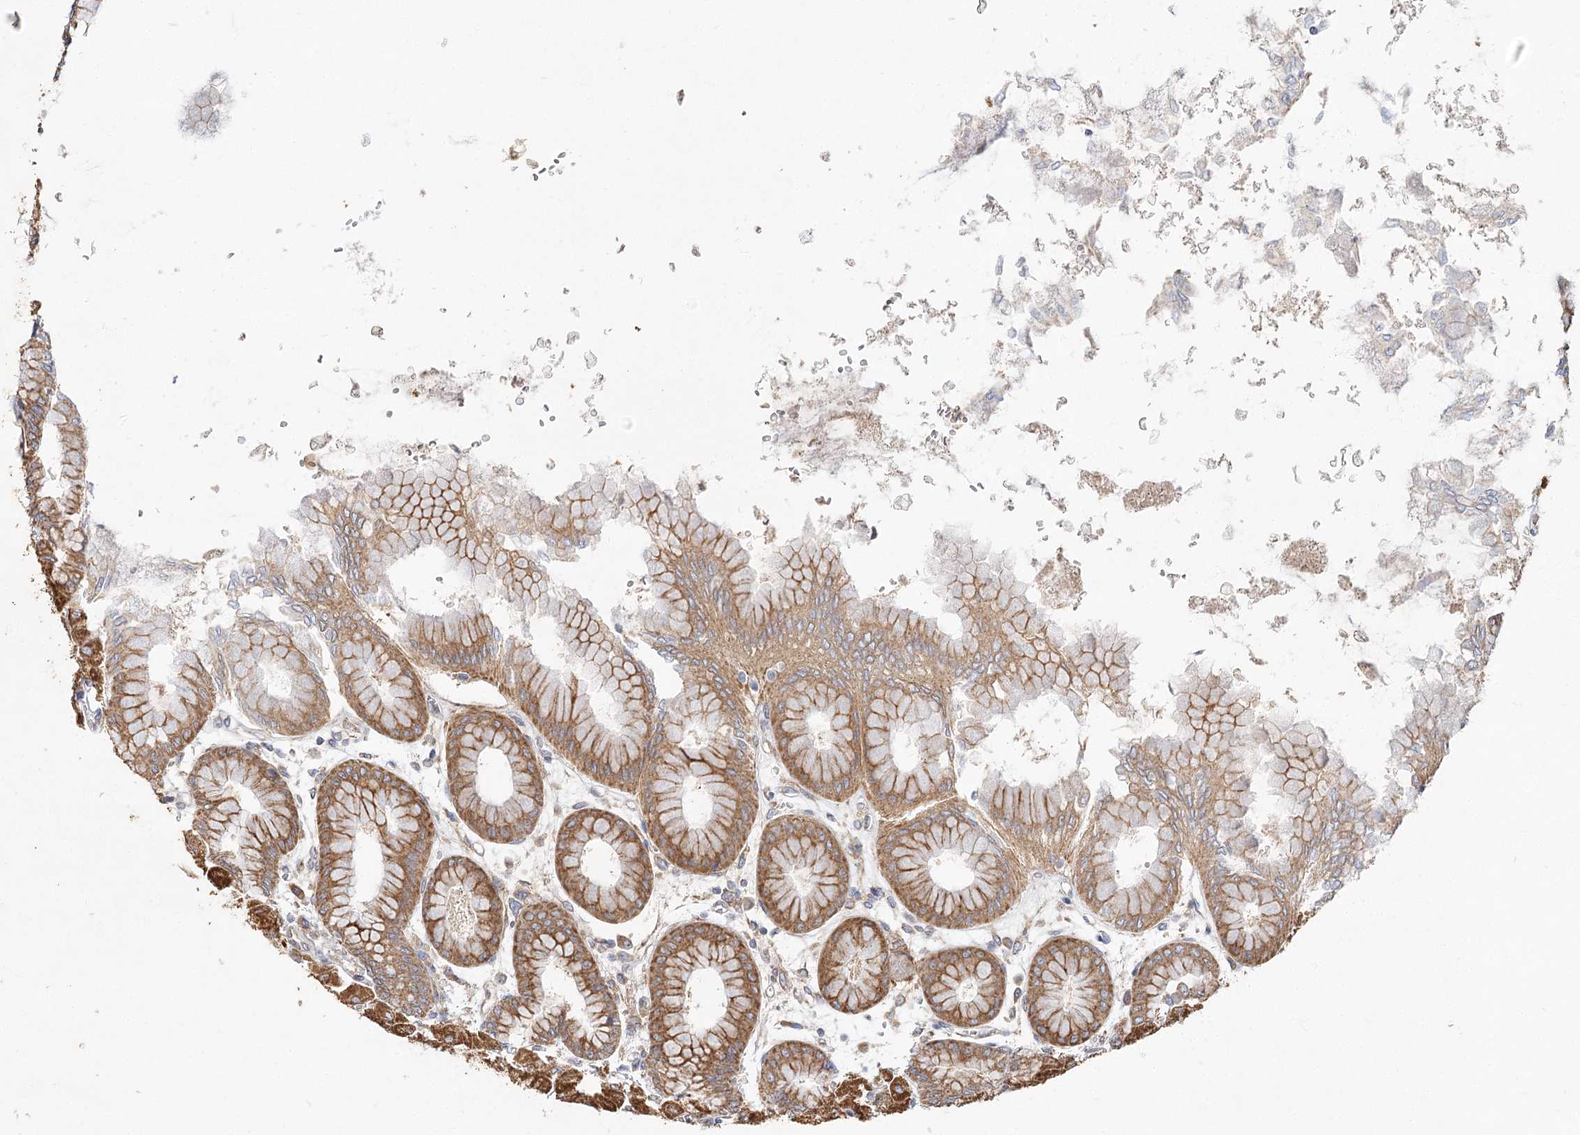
{"staining": {"intensity": "strong", "quantity": "25%-75%", "location": "cytoplasmic/membranous"}, "tissue": "stomach", "cell_type": "Glandular cells", "image_type": "normal", "snomed": [{"axis": "morphology", "description": "Normal tissue, NOS"}, {"axis": "topography", "description": "Stomach, upper"}], "caption": "The photomicrograph exhibits a brown stain indicating the presence of a protein in the cytoplasmic/membranous of glandular cells in stomach.", "gene": "ZFYVE16", "patient": {"sex": "female", "age": 56}}